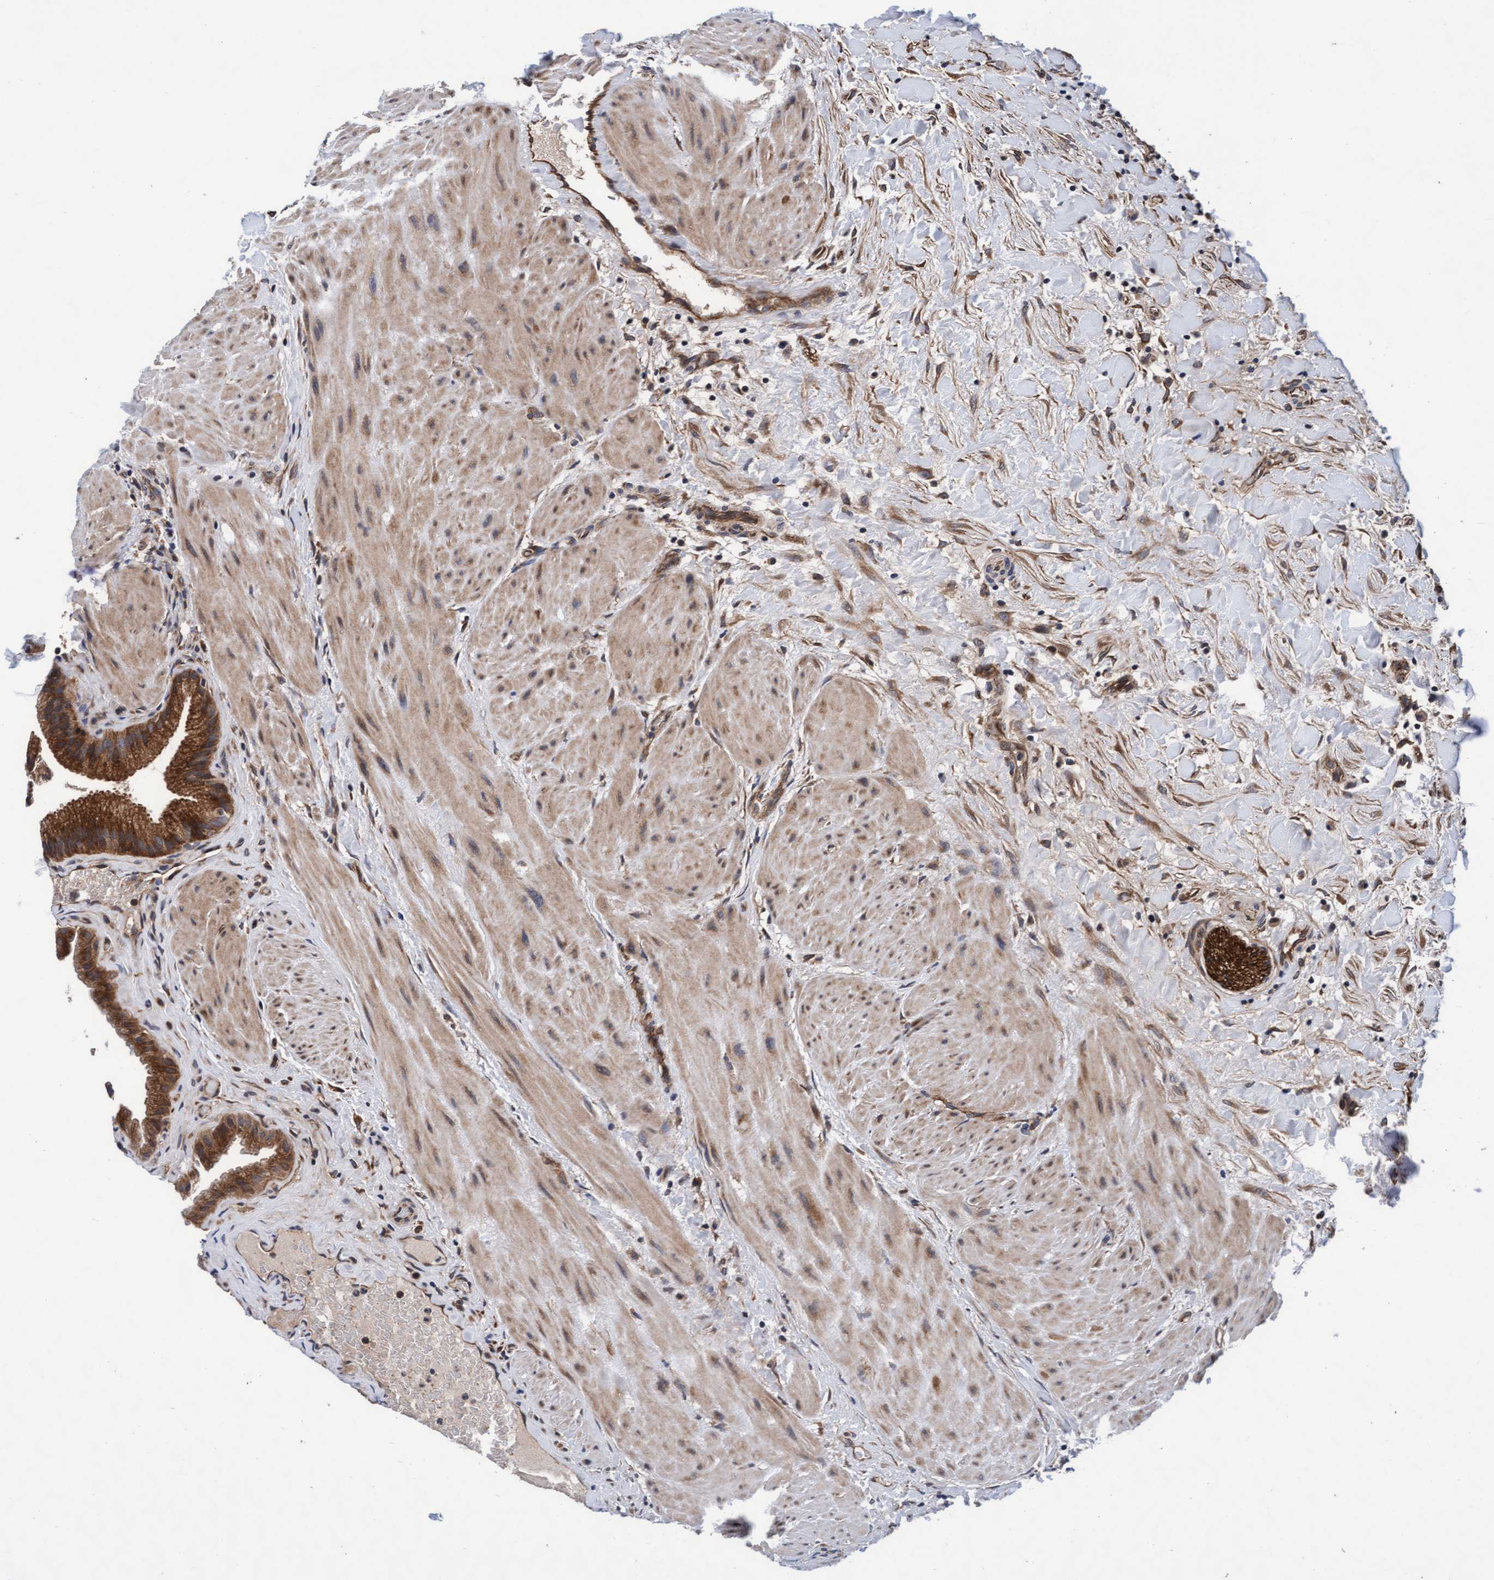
{"staining": {"intensity": "strong", "quantity": ">75%", "location": "cytoplasmic/membranous"}, "tissue": "gallbladder", "cell_type": "Glandular cells", "image_type": "normal", "snomed": [{"axis": "morphology", "description": "Normal tissue, NOS"}, {"axis": "topography", "description": "Gallbladder"}], "caption": "Immunohistochemistry (IHC) photomicrograph of normal gallbladder stained for a protein (brown), which demonstrates high levels of strong cytoplasmic/membranous positivity in approximately >75% of glandular cells.", "gene": "EFCAB13", "patient": {"sex": "male", "age": 49}}